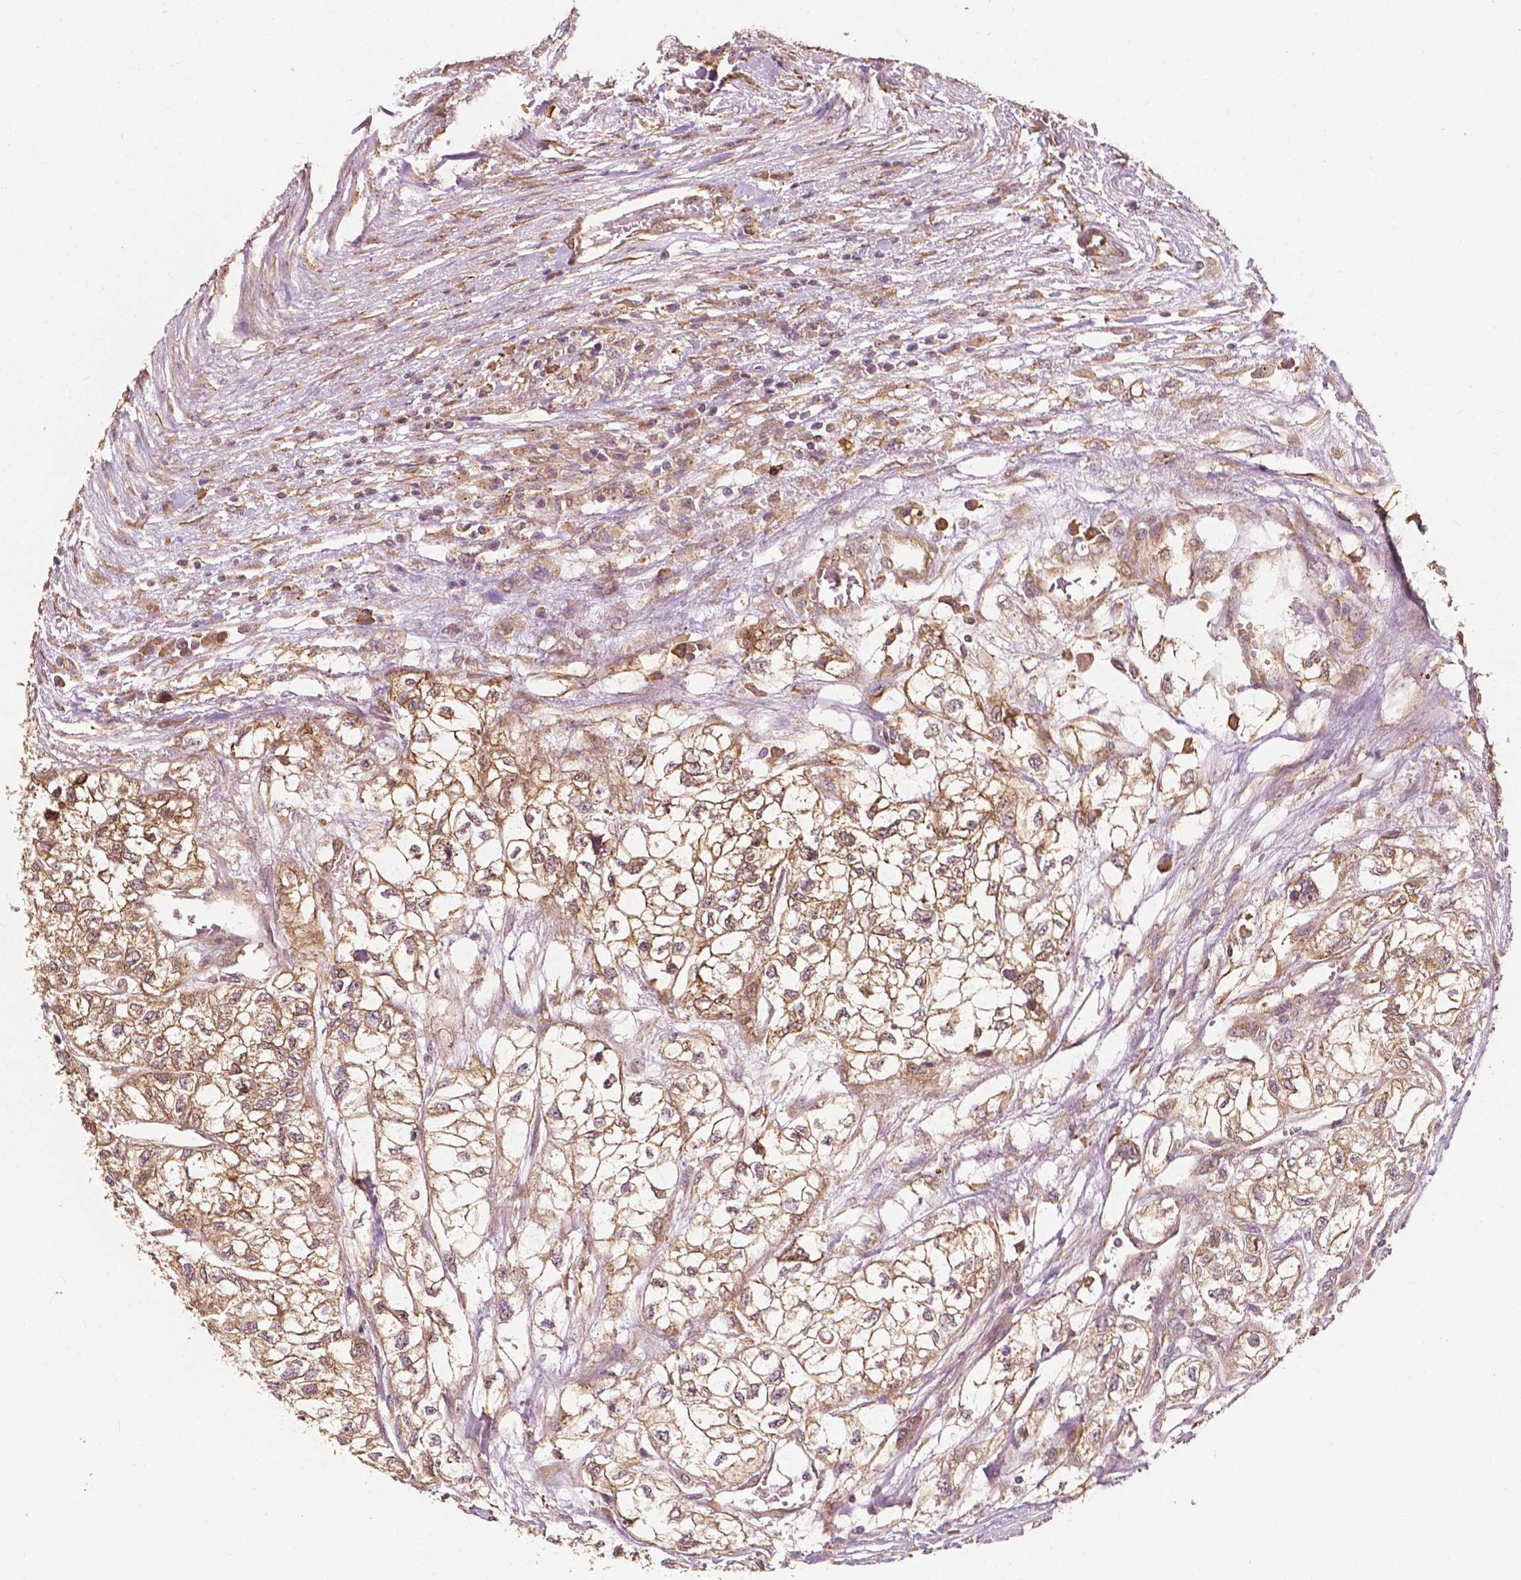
{"staining": {"intensity": "moderate", "quantity": ">75%", "location": "cytoplasmic/membranous"}, "tissue": "renal cancer", "cell_type": "Tumor cells", "image_type": "cancer", "snomed": [{"axis": "morphology", "description": "Adenocarcinoma, NOS"}, {"axis": "topography", "description": "Kidney"}], "caption": "Approximately >75% of tumor cells in renal adenocarcinoma exhibit moderate cytoplasmic/membranous protein staining as visualized by brown immunohistochemical staining.", "gene": "G3BP1", "patient": {"sex": "male", "age": 56}}